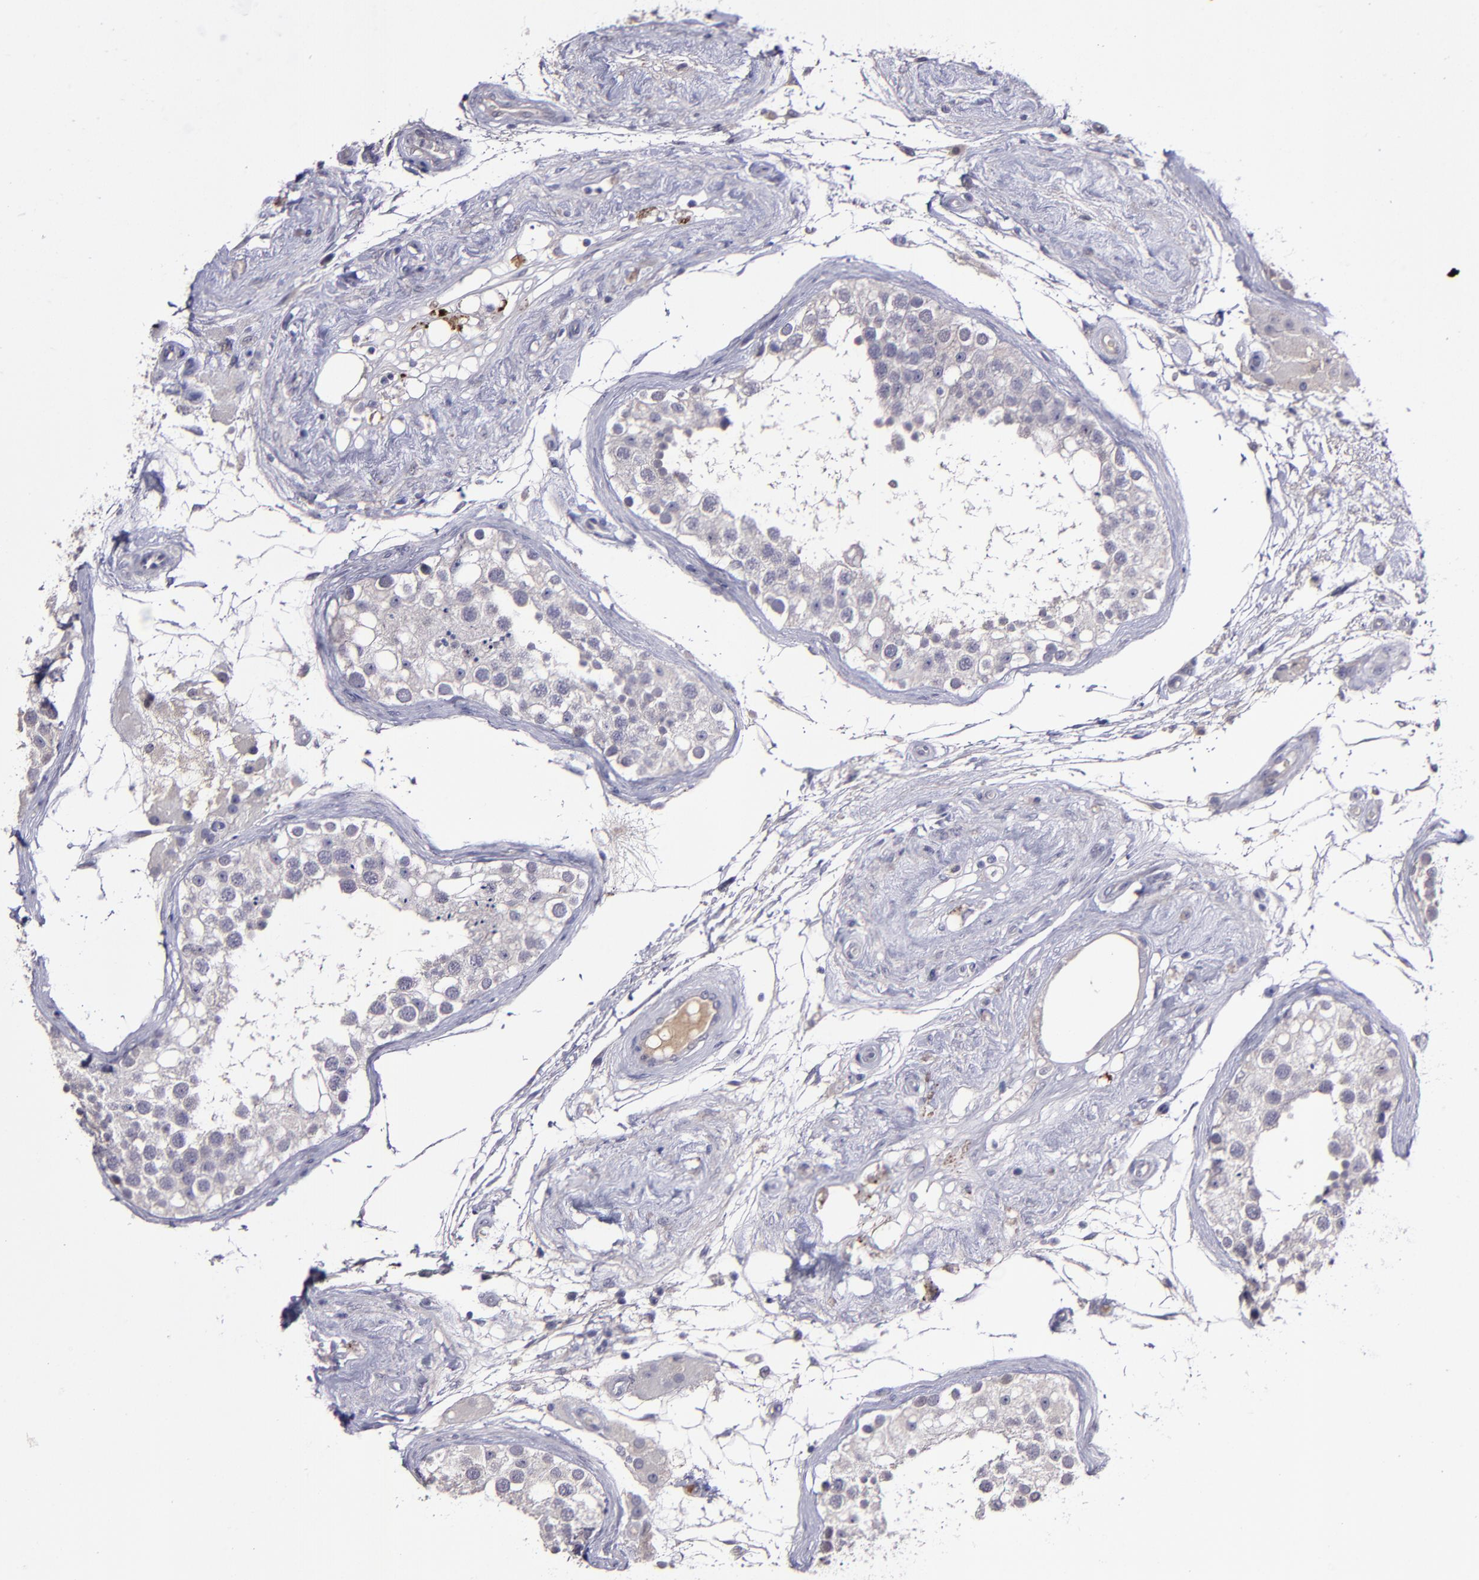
{"staining": {"intensity": "negative", "quantity": "none", "location": "none"}, "tissue": "testis", "cell_type": "Cells in seminiferous ducts", "image_type": "normal", "snomed": [{"axis": "morphology", "description": "Normal tissue, NOS"}, {"axis": "topography", "description": "Testis"}], "caption": "High magnification brightfield microscopy of benign testis stained with DAB (3,3'-diaminobenzidine) (brown) and counterstained with hematoxylin (blue): cells in seminiferous ducts show no significant expression.", "gene": "MASP1", "patient": {"sex": "male", "age": 68}}